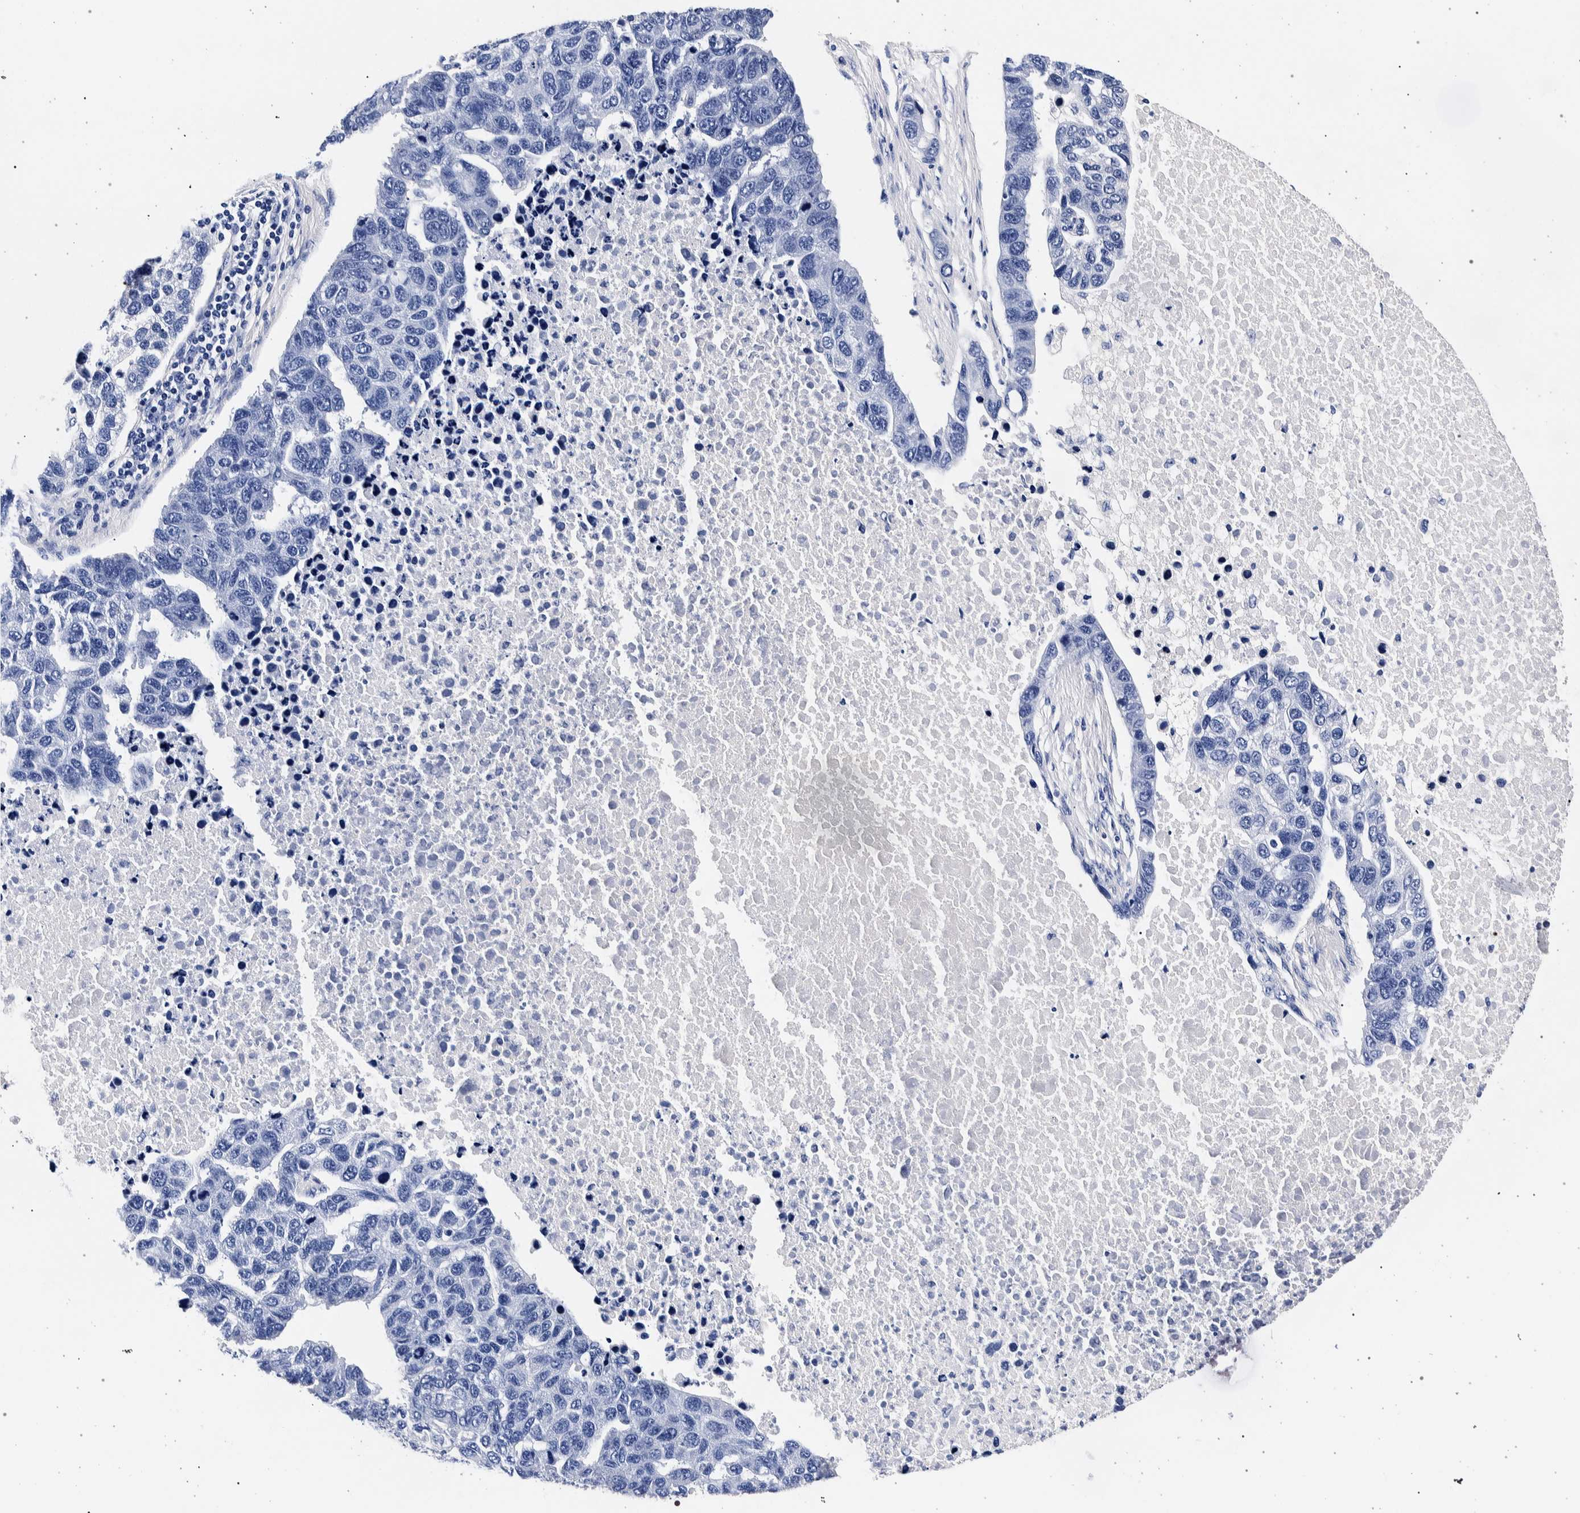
{"staining": {"intensity": "negative", "quantity": "none", "location": "none"}, "tissue": "pancreatic cancer", "cell_type": "Tumor cells", "image_type": "cancer", "snomed": [{"axis": "morphology", "description": "Adenocarcinoma, NOS"}, {"axis": "topography", "description": "Pancreas"}], "caption": "There is no significant staining in tumor cells of adenocarcinoma (pancreatic).", "gene": "NIBAN2", "patient": {"sex": "female", "age": 61}}